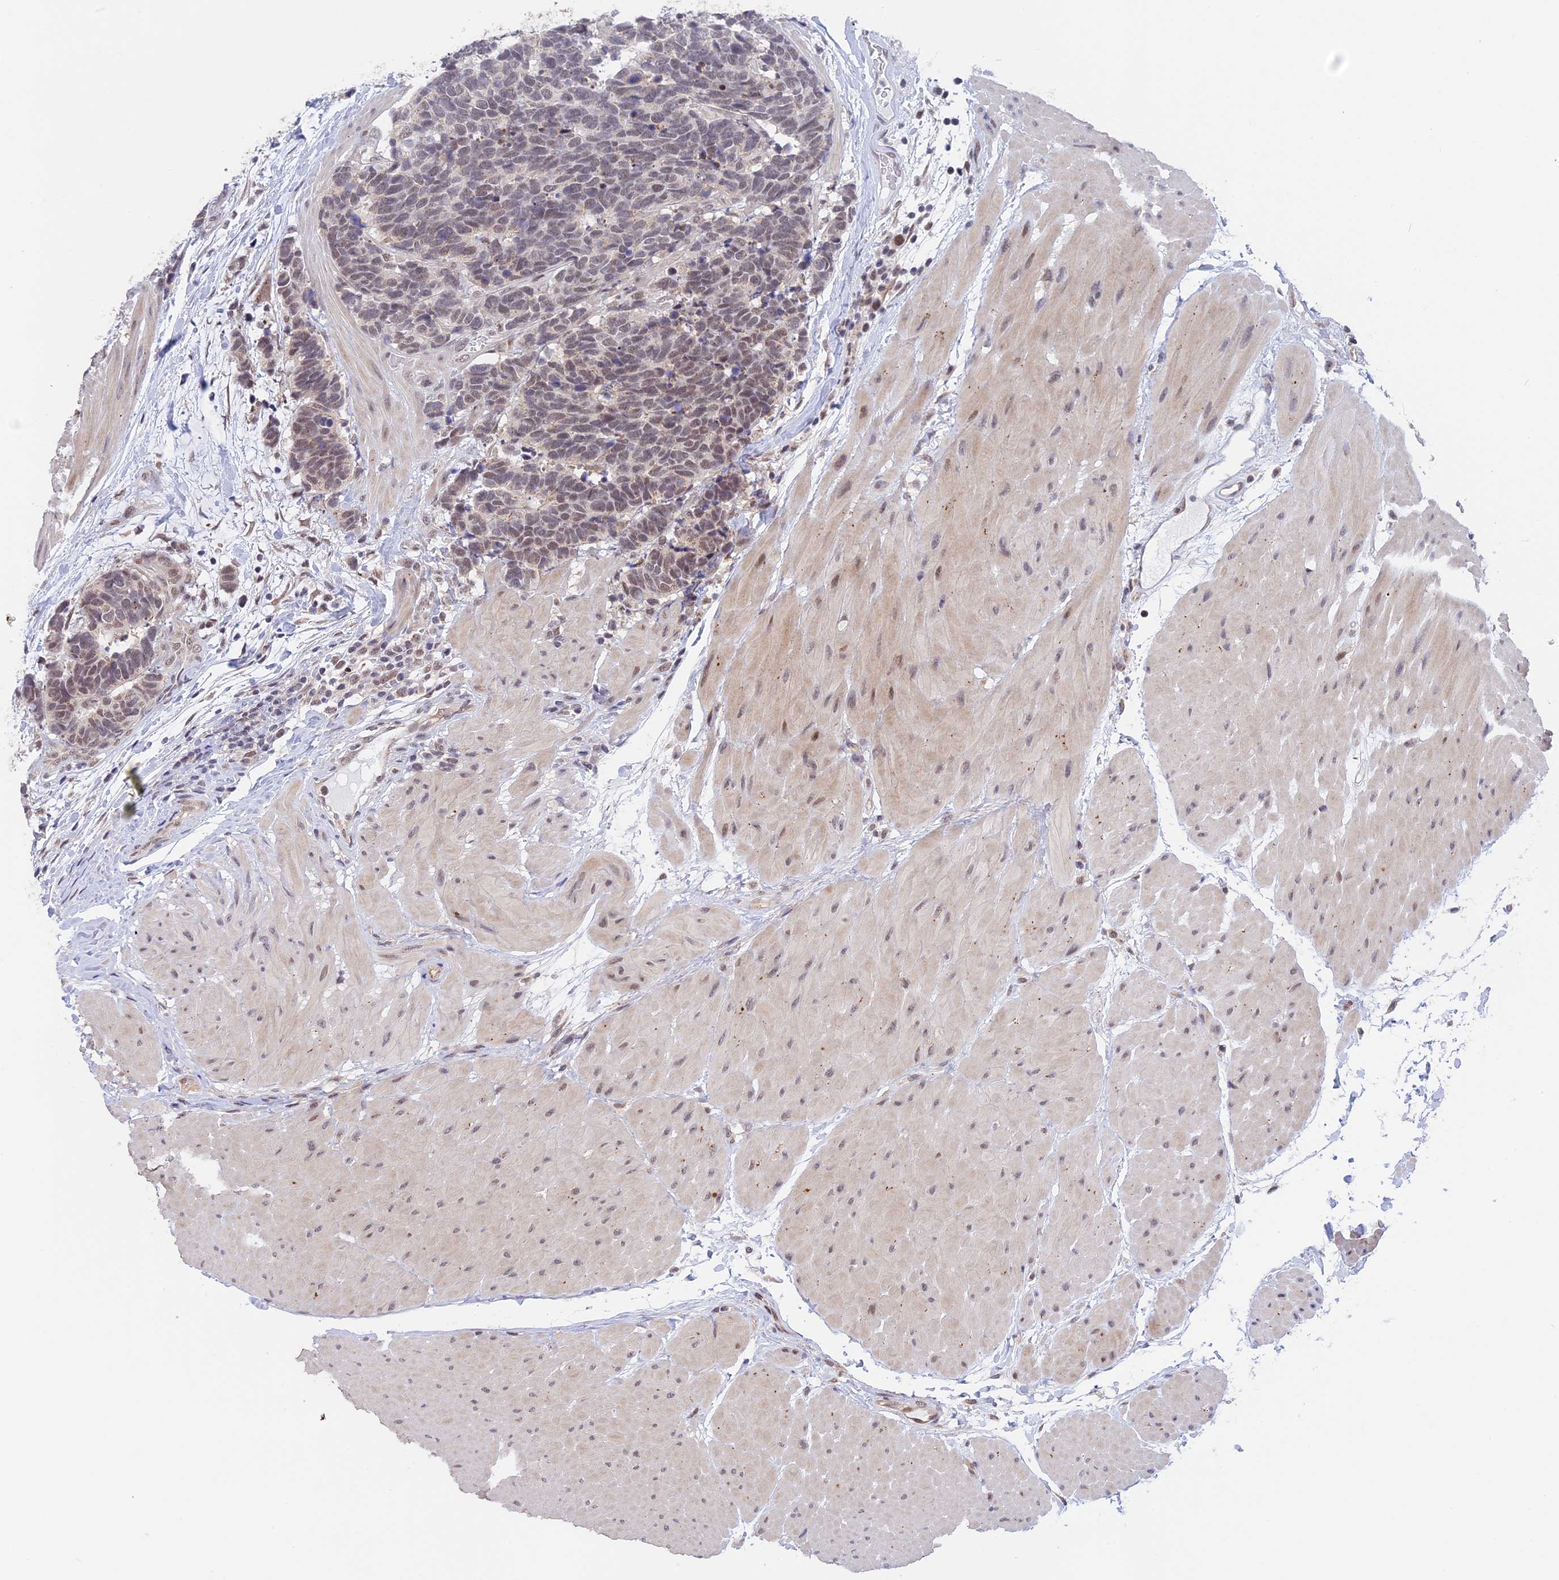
{"staining": {"intensity": "weak", "quantity": ">75%", "location": "nuclear"}, "tissue": "carcinoid", "cell_type": "Tumor cells", "image_type": "cancer", "snomed": [{"axis": "morphology", "description": "Carcinoma, NOS"}, {"axis": "morphology", "description": "Carcinoid, malignant, NOS"}, {"axis": "topography", "description": "Urinary bladder"}], "caption": "DAB (3,3'-diaminobenzidine) immunohistochemical staining of human carcinoid reveals weak nuclear protein staining in approximately >75% of tumor cells.", "gene": "POLR2C", "patient": {"sex": "male", "age": 57}}